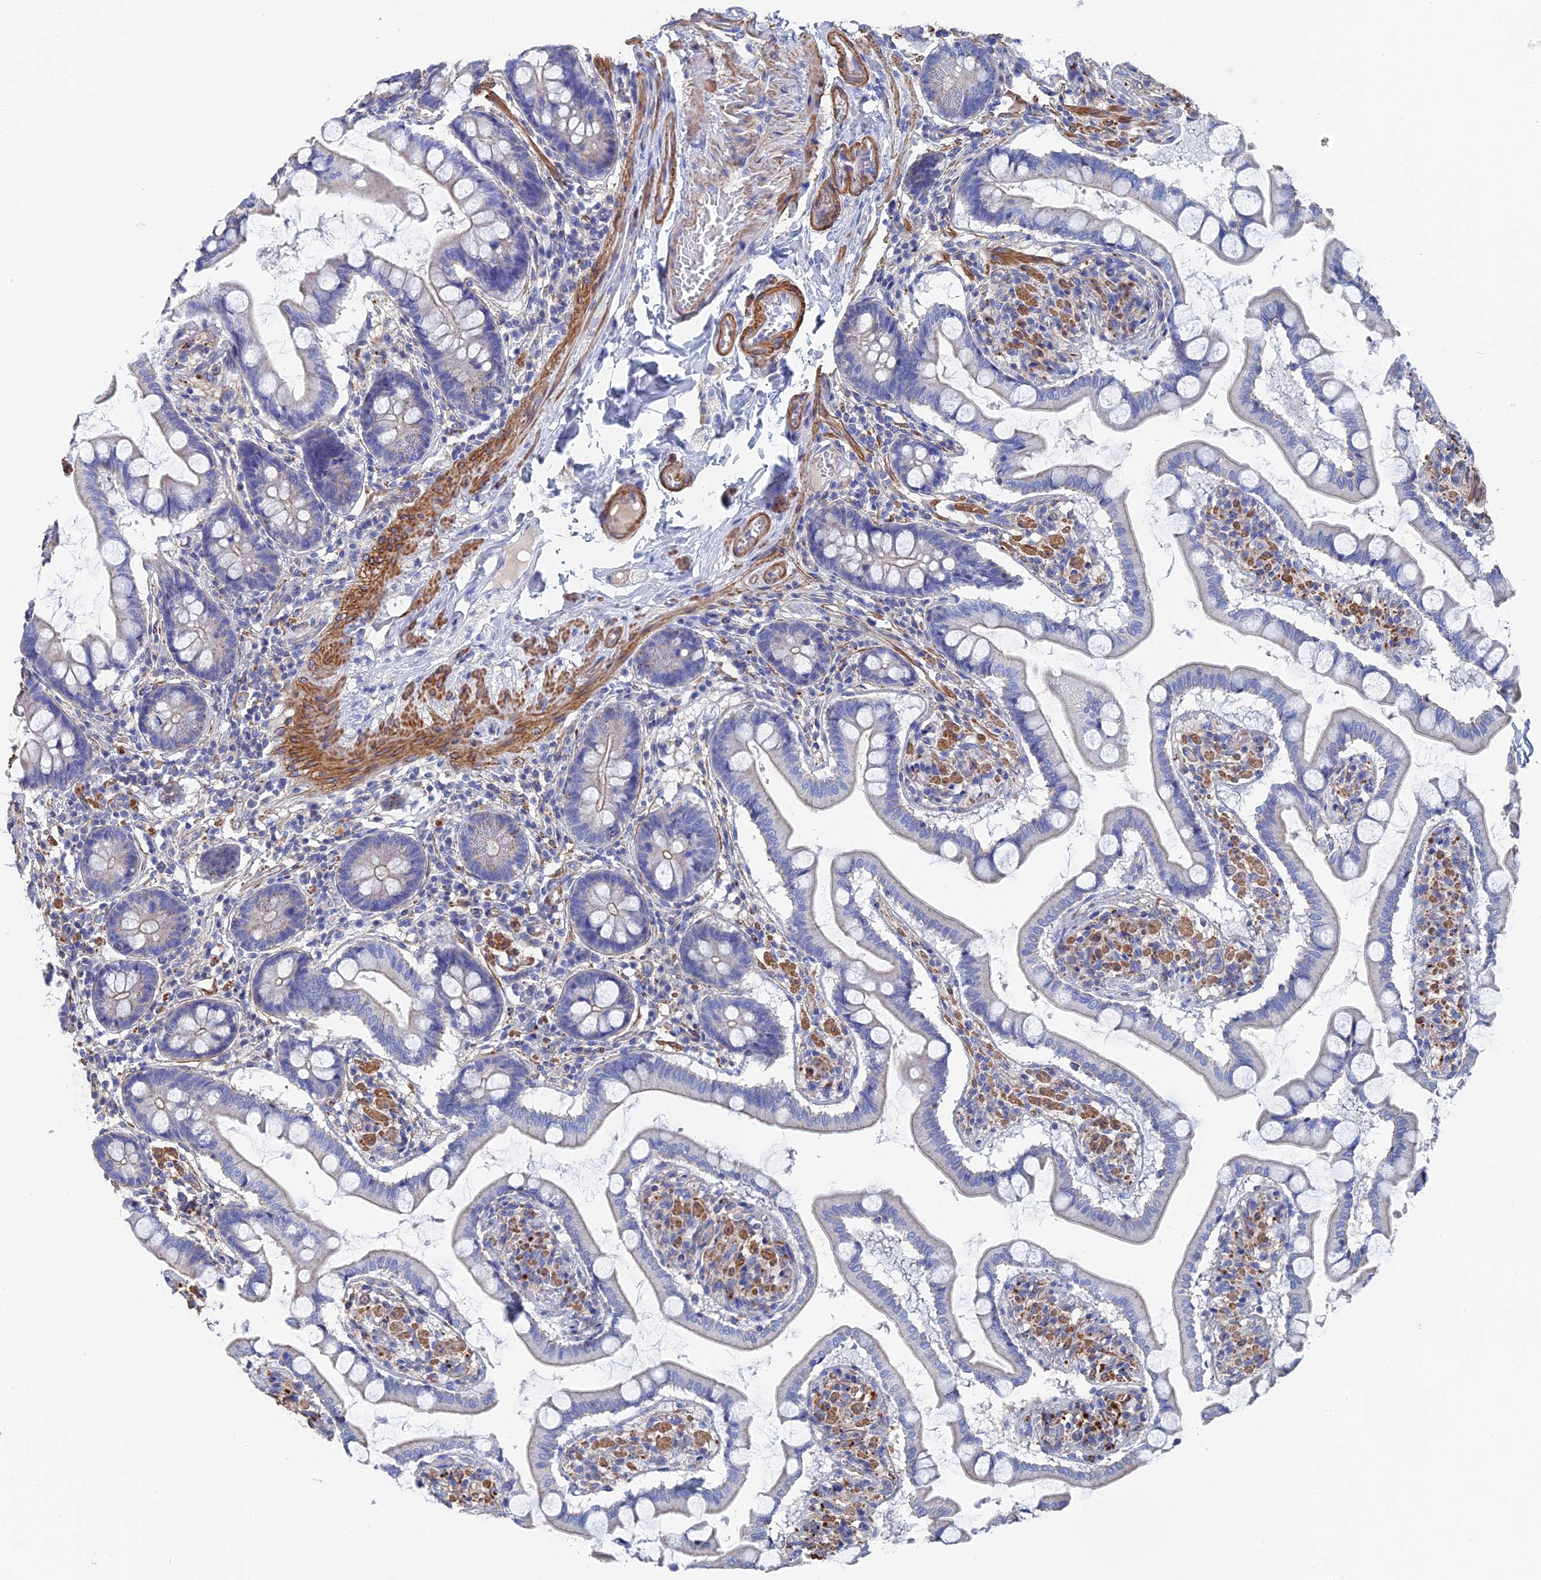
{"staining": {"intensity": "negative", "quantity": "none", "location": "none"}, "tissue": "small intestine", "cell_type": "Glandular cells", "image_type": "normal", "snomed": [{"axis": "morphology", "description": "Normal tissue, NOS"}, {"axis": "topography", "description": "Small intestine"}], "caption": "High power microscopy histopathology image of an immunohistochemistry (IHC) photomicrograph of benign small intestine, revealing no significant expression in glandular cells. Nuclei are stained in blue.", "gene": "STRA6", "patient": {"sex": "male", "age": 41}}